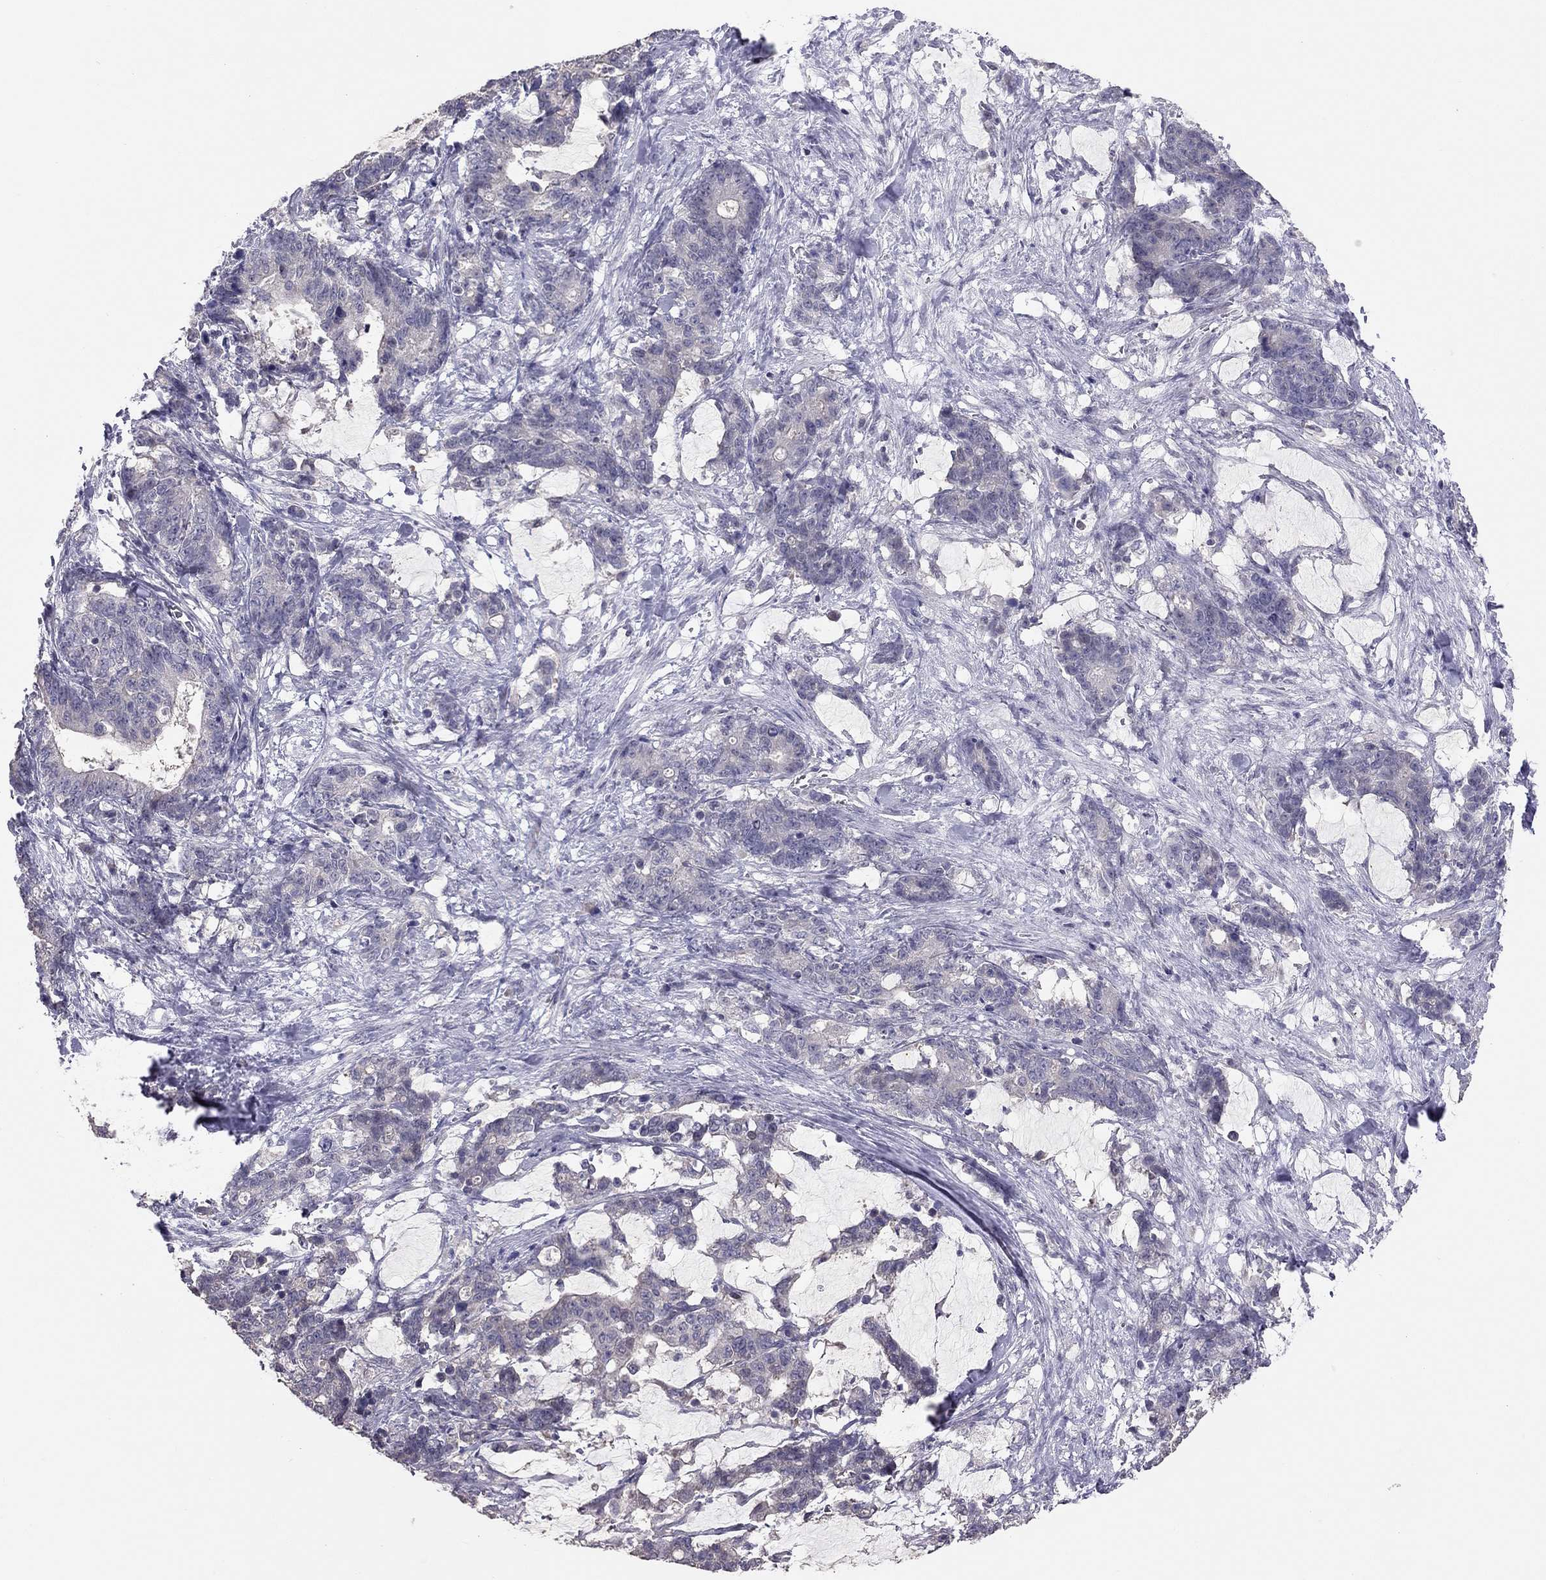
{"staining": {"intensity": "negative", "quantity": "none", "location": "none"}, "tissue": "stomach cancer", "cell_type": "Tumor cells", "image_type": "cancer", "snomed": [{"axis": "morphology", "description": "Normal tissue, NOS"}, {"axis": "morphology", "description": "Adenocarcinoma, NOS"}, {"axis": "topography", "description": "Stomach"}], "caption": "This is a photomicrograph of immunohistochemistry (IHC) staining of stomach cancer (adenocarcinoma), which shows no positivity in tumor cells. (Immunohistochemistry, brightfield microscopy, high magnification).", "gene": "HSF2BP", "patient": {"sex": "female", "age": 64}}